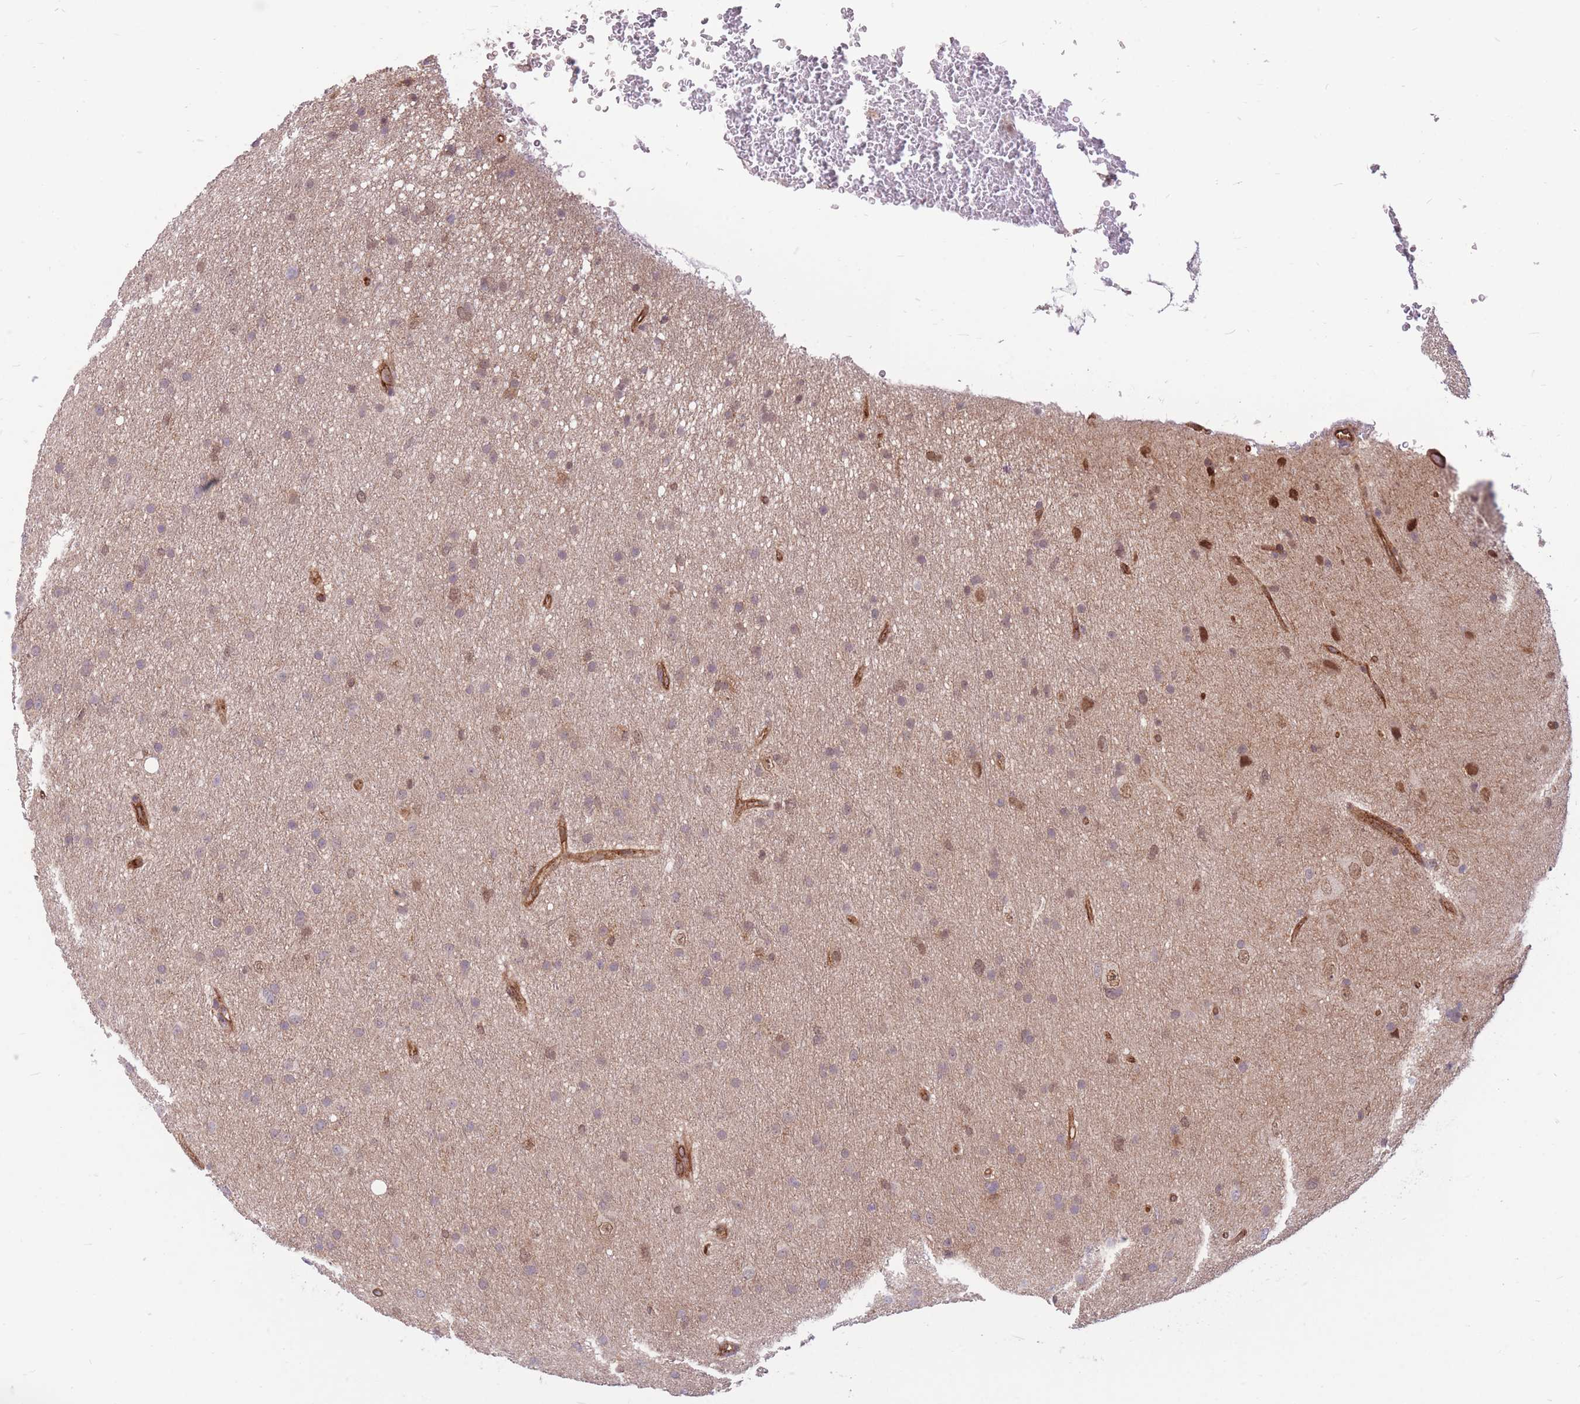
{"staining": {"intensity": "weak", "quantity": "25%-75%", "location": "cytoplasmic/membranous"}, "tissue": "glioma", "cell_type": "Tumor cells", "image_type": "cancer", "snomed": [{"axis": "morphology", "description": "Glioma, malignant, Low grade"}, {"axis": "topography", "description": "Cerebral cortex"}], "caption": "Immunohistochemical staining of low-grade glioma (malignant) demonstrates weak cytoplasmic/membranous protein expression in about 25%-75% of tumor cells. (brown staining indicates protein expression, while blue staining denotes nuclei).", "gene": "TCF20", "patient": {"sex": "female", "age": 39}}